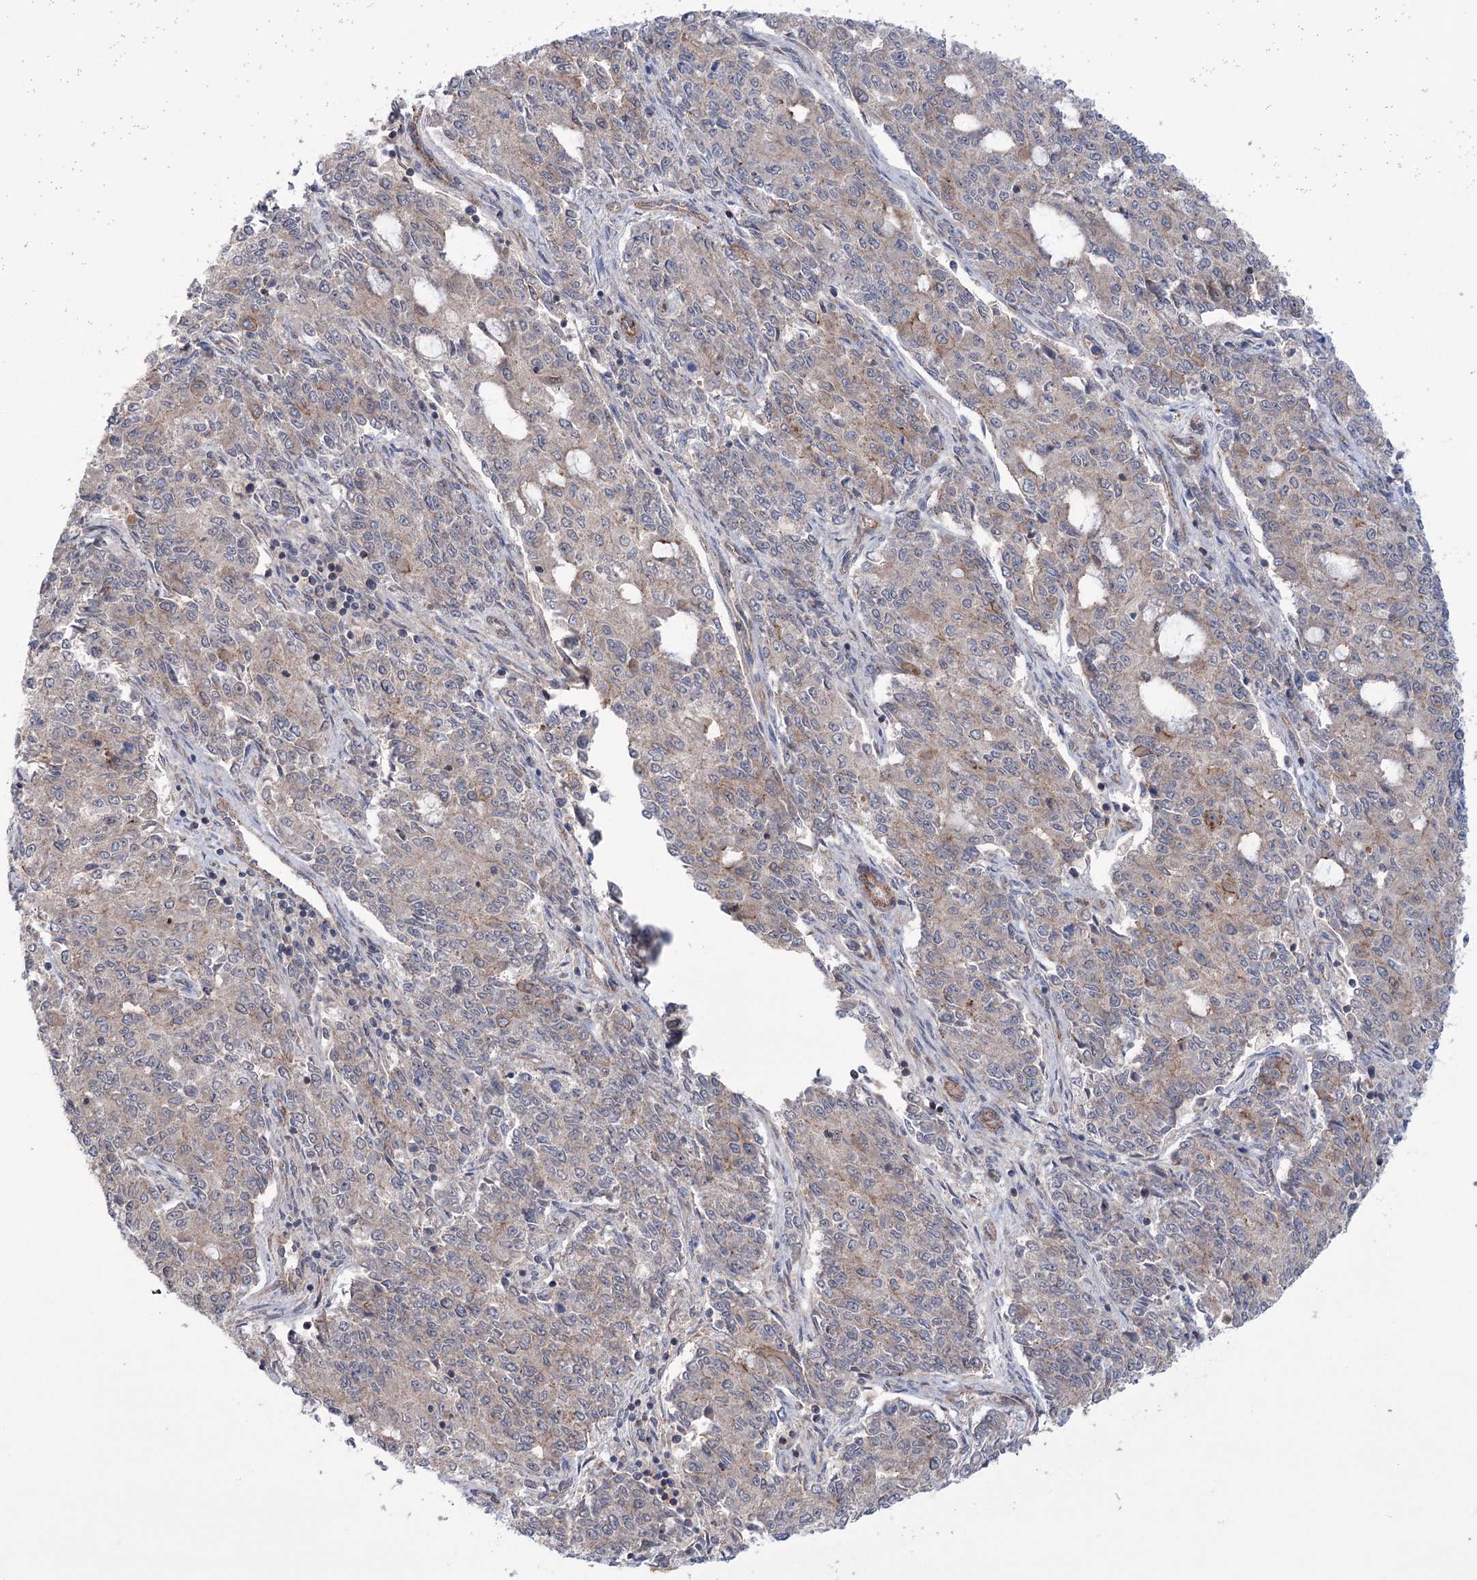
{"staining": {"intensity": "weak", "quantity": "25%-75%", "location": "cytoplasmic/membranous"}, "tissue": "endometrial cancer", "cell_type": "Tumor cells", "image_type": "cancer", "snomed": [{"axis": "morphology", "description": "Adenocarcinoma, NOS"}, {"axis": "topography", "description": "Endometrium"}], "caption": "Tumor cells display low levels of weak cytoplasmic/membranous expression in approximately 25%-75% of cells in adenocarcinoma (endometrial). (Brightfield microscopy of DAB IHC at high magnification).", "gene": "TRIM71", "patient": {"sex": "female", "age": 50}}